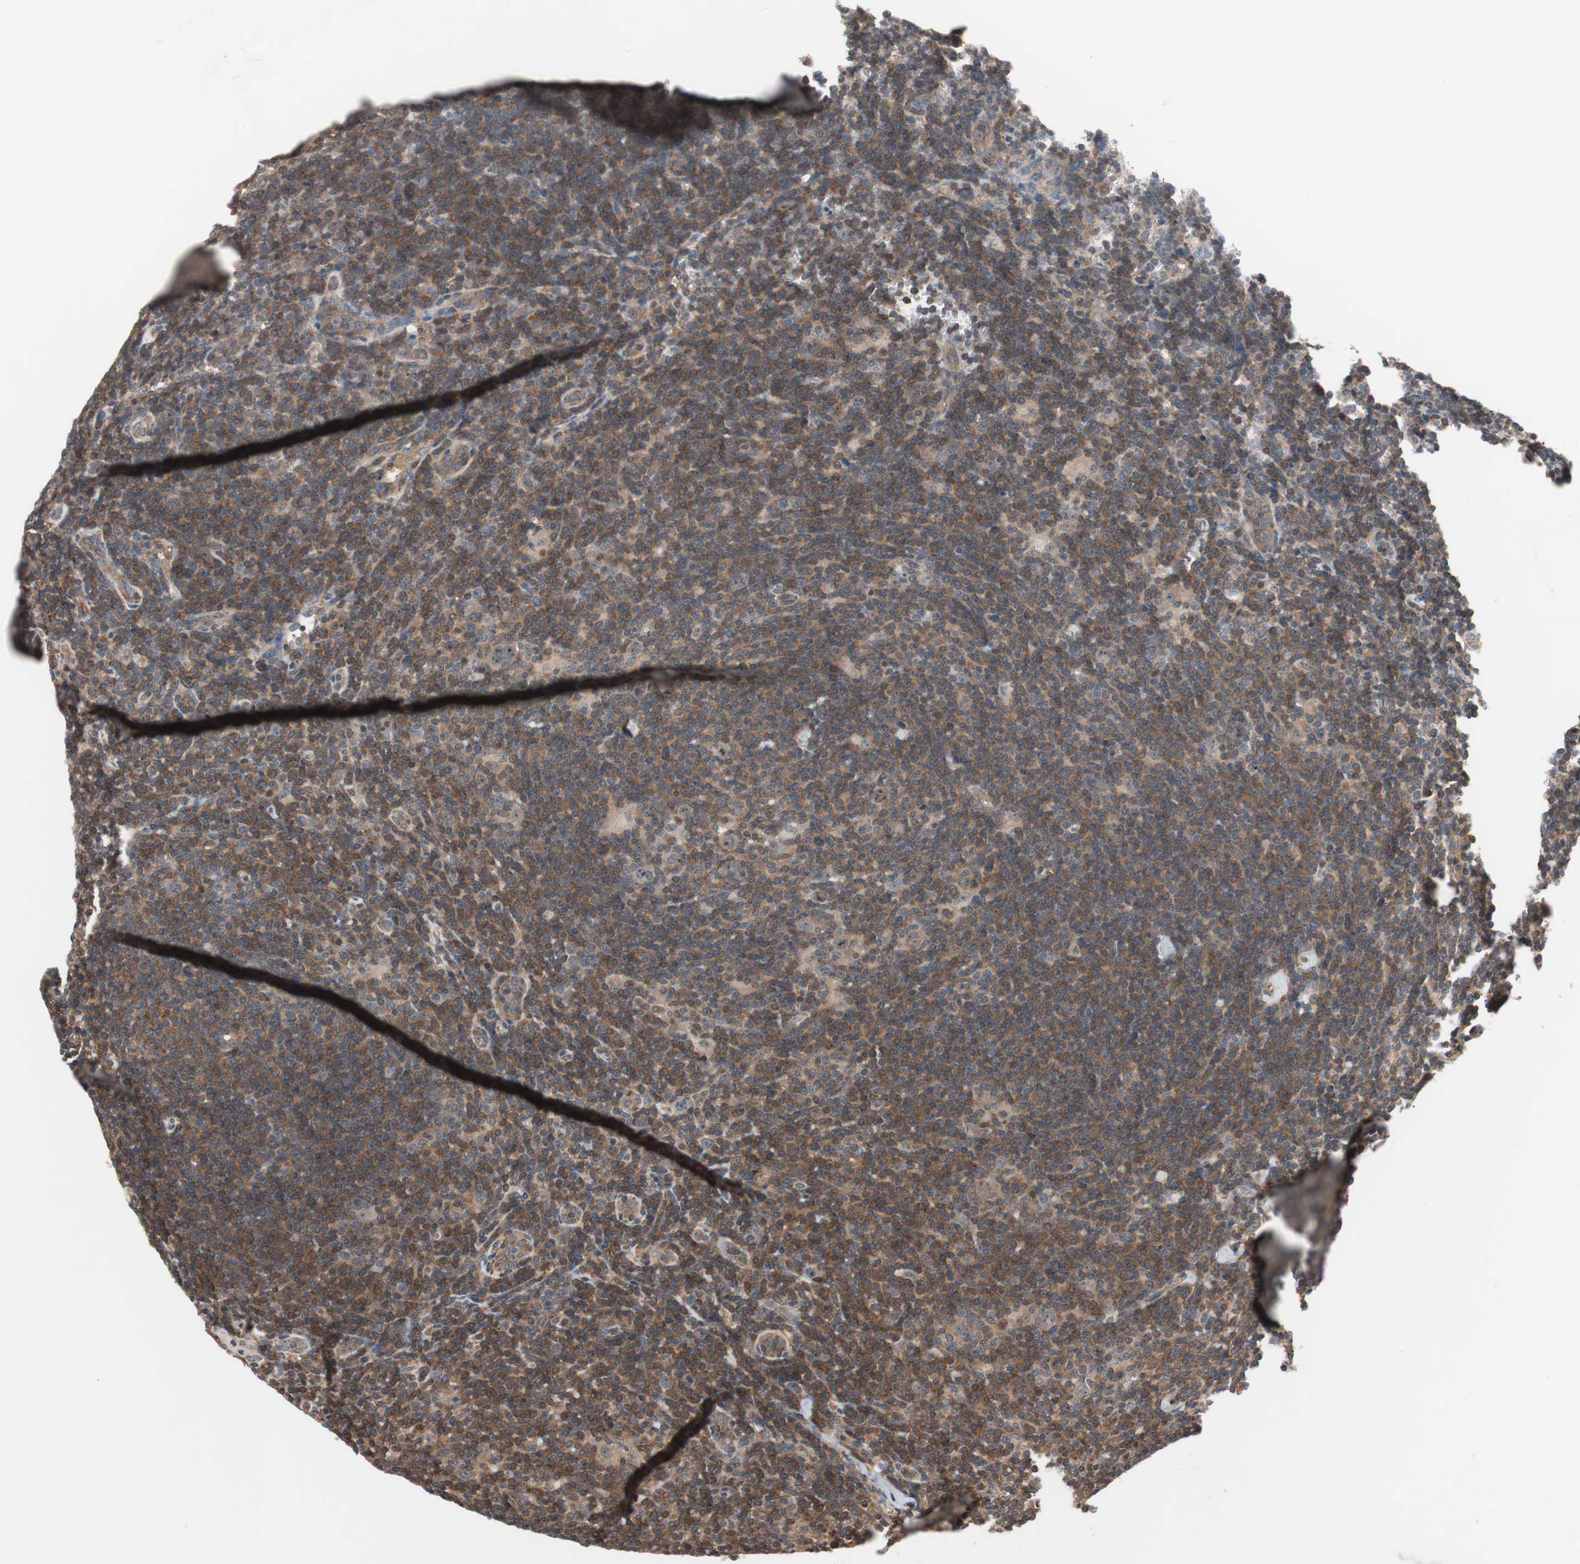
{"staining": {"intensity": "weak", "quantity": "25%-75%", "location": "cytoplasmic/membranous,nuclear"}, "tissue": "lymphoma", "cell_type": "Tumor cells", "image_type": "cancer", "snomed": [{"axis": "morphology", "description": "Hodgkin's disease, NOS"}, {"axis": "topography", "description": "Lymph node"}], "caption": "Protein staining by immunohistochemistry reveals weak cytoplasmic/membranous and nuclear staining in approximately 25%-75% of tumor cells in lymphoma.", "gene": "IRS1", "patient": {"sex": "female", "age": 57}}